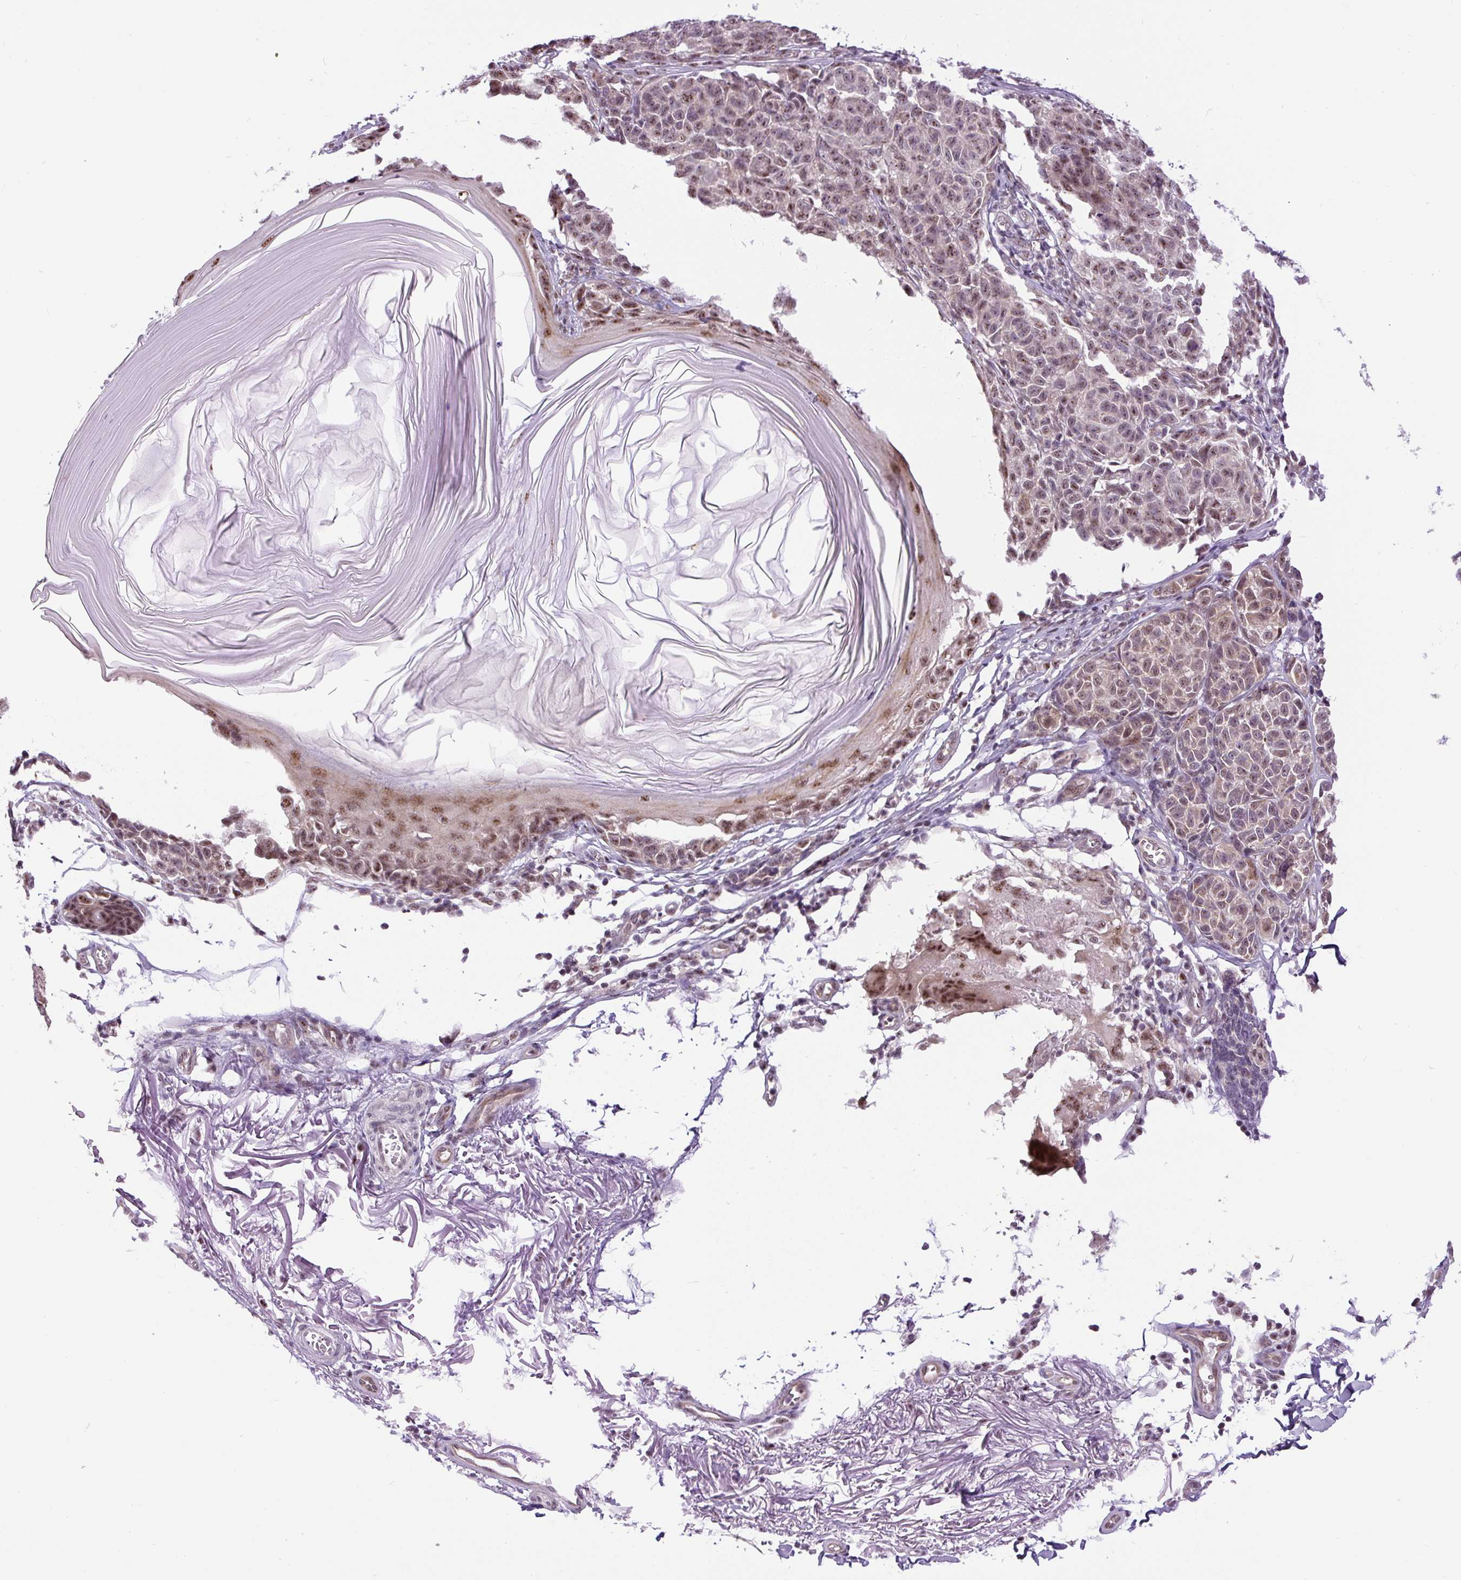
{"staining": {"intensity": "moderate", "quantity": "25%-75%", "location": "nuclear"}, "tissue": "melanoma", "cell_type": "Tumor cells", "image_type": "cancer", "snomed": [{"axis": "morphology", "description": "Malignant melanoma, NOS"}, {"axis": "topography", "description": "Skin"}], "caption": "Malignant melanoma tissue reveals moderate nuclear staining in approximately 25%-75% of tumor cells, visualized by immunohistochemistry.", "gene": "SMC5", "patient": {"sex": "male", "age": 73}}